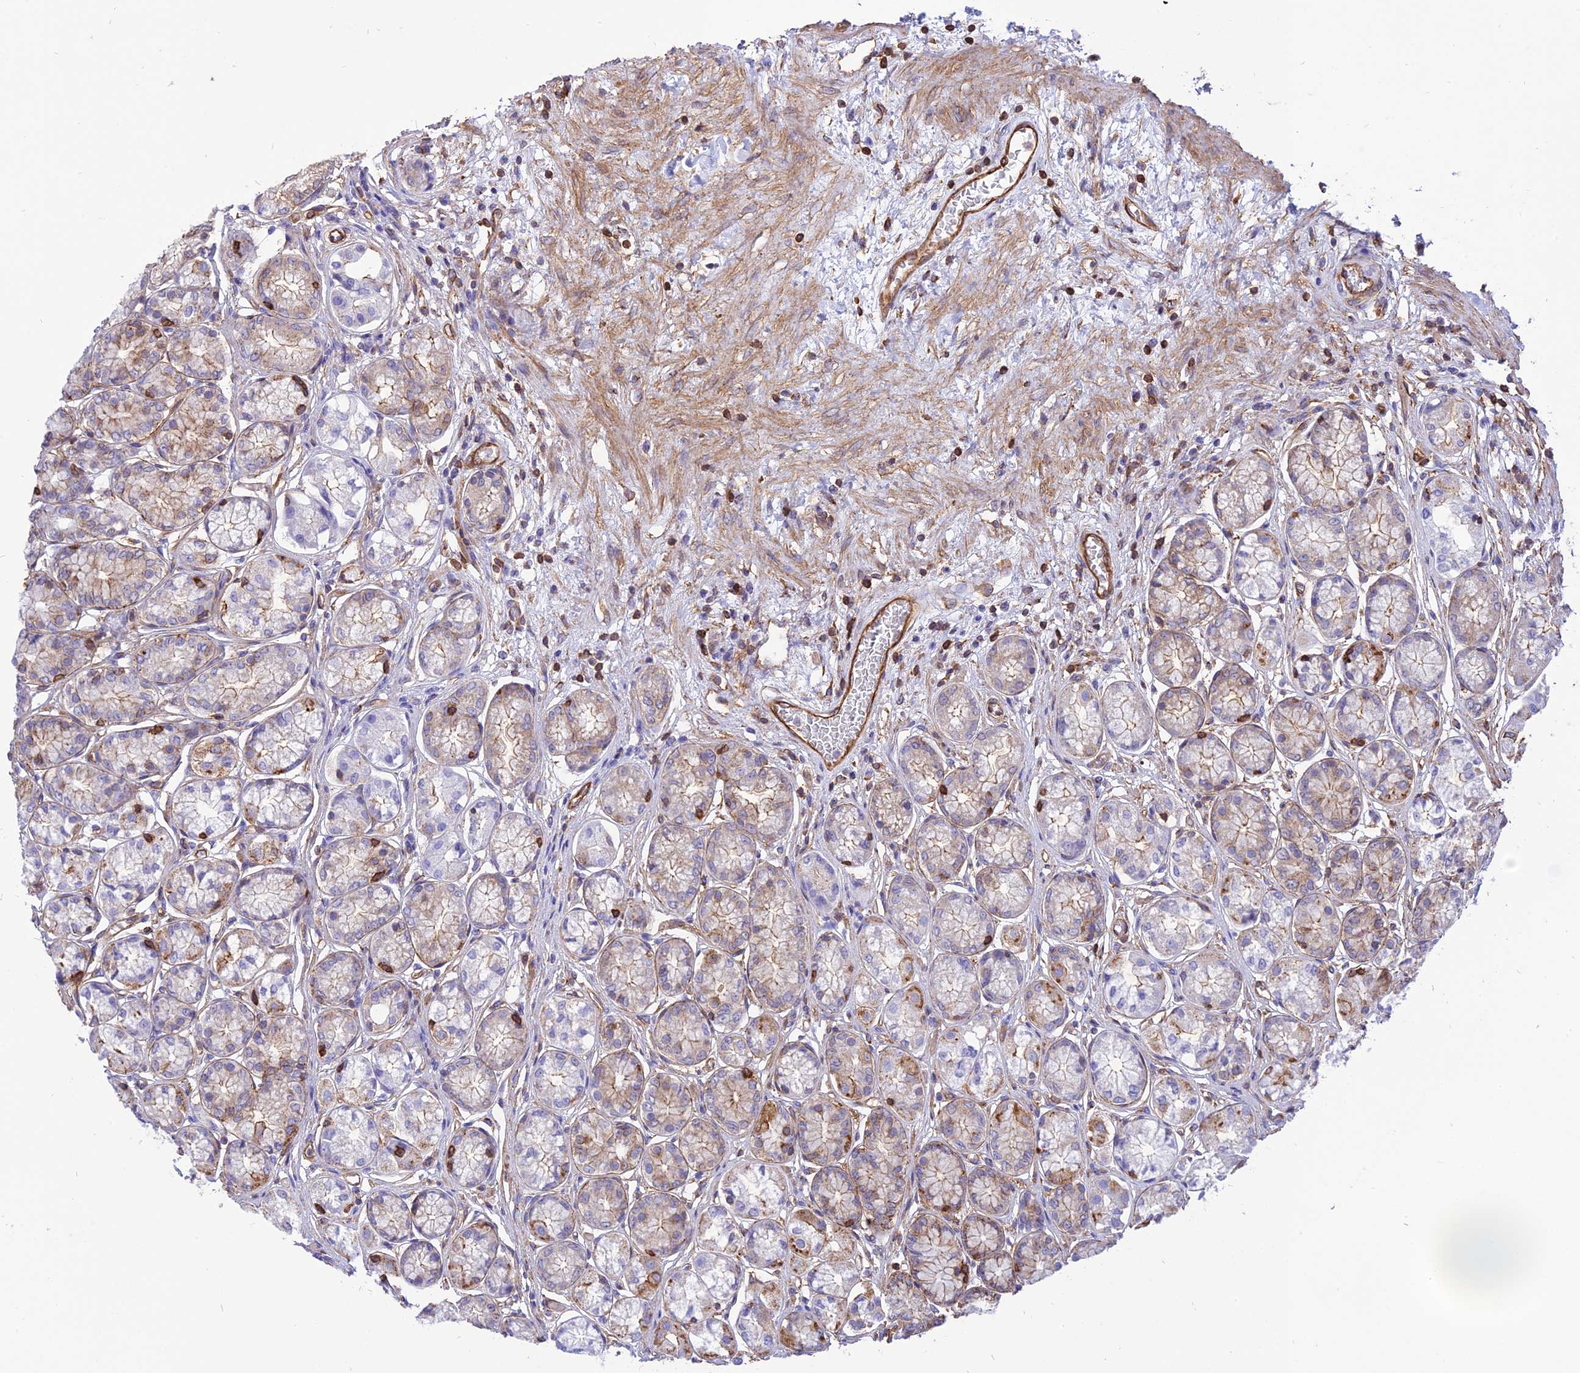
{"staining": {"intensity": "strong", "quantity": "25%-75%", "location": "cytoplasmic/membranous"}, "tissue": "stomach", "cell_type": "Glandular cells", "image_type": "normal", "snomed": [{"axis": "morphology", "description": "Normal tissue, NOS"}, {"axis": "morphology", "description": "Adenocarcinoma, NOS"}, {"axis": "morphology", "description": "Adenocarcinoma, High grade"}, {"axis": "topography", "description": "Stomach, upper"}, {"axis": "topography", "description": "Stomach"}], "caption": "IHC (DAB) staining of unremarkable stomach exhibits strong cytoplasmic/membranous protein positivity in approximately 25%-75% of glandular cells.", "gene": "SEPTIN9", "patient": {"sex": "female", "age": 65}}